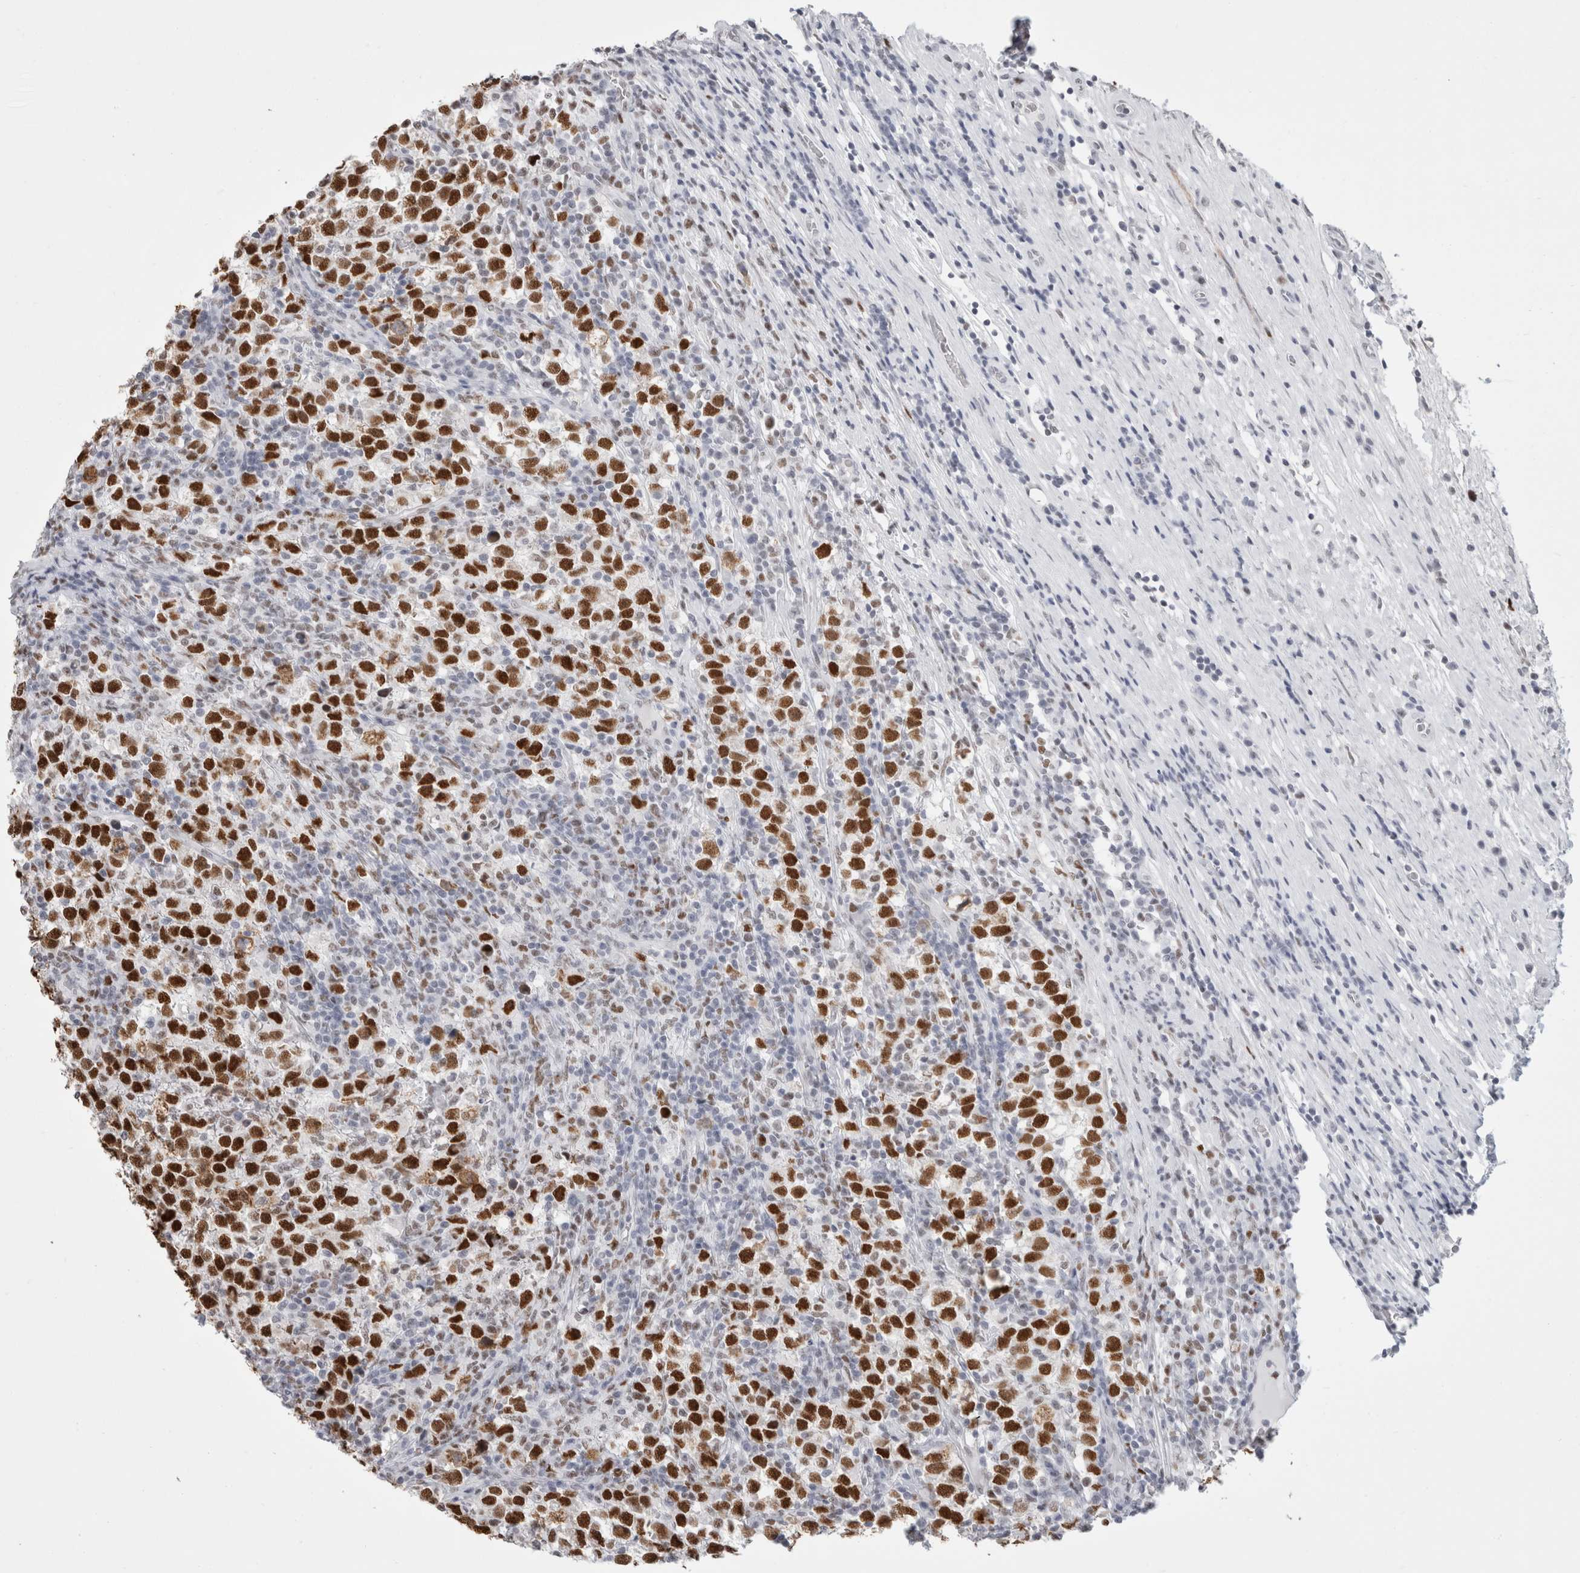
{"staining": {"intensity": "strong", "quantity": ">75%", "location": "nuclear"}, "tissue": "testis cancer", "cell_type": "Tumor cells", "image_type": "cancer", "snomed": [{"axis": "morphology", "description": "Normal tissue, NOS"}, {"axis": "morphology", "description": "Seminoma, NOS"}, {"axis": "topography", "description": "Testis"}], "caption": "A histopathology image showing strong nuclear positivity in about >75% of tumor cells in testis cancer, as visualized by brown immunohistochemical staining.", "gene": "SMARCC1", "patient": {"sex": "male", "age": 43}}